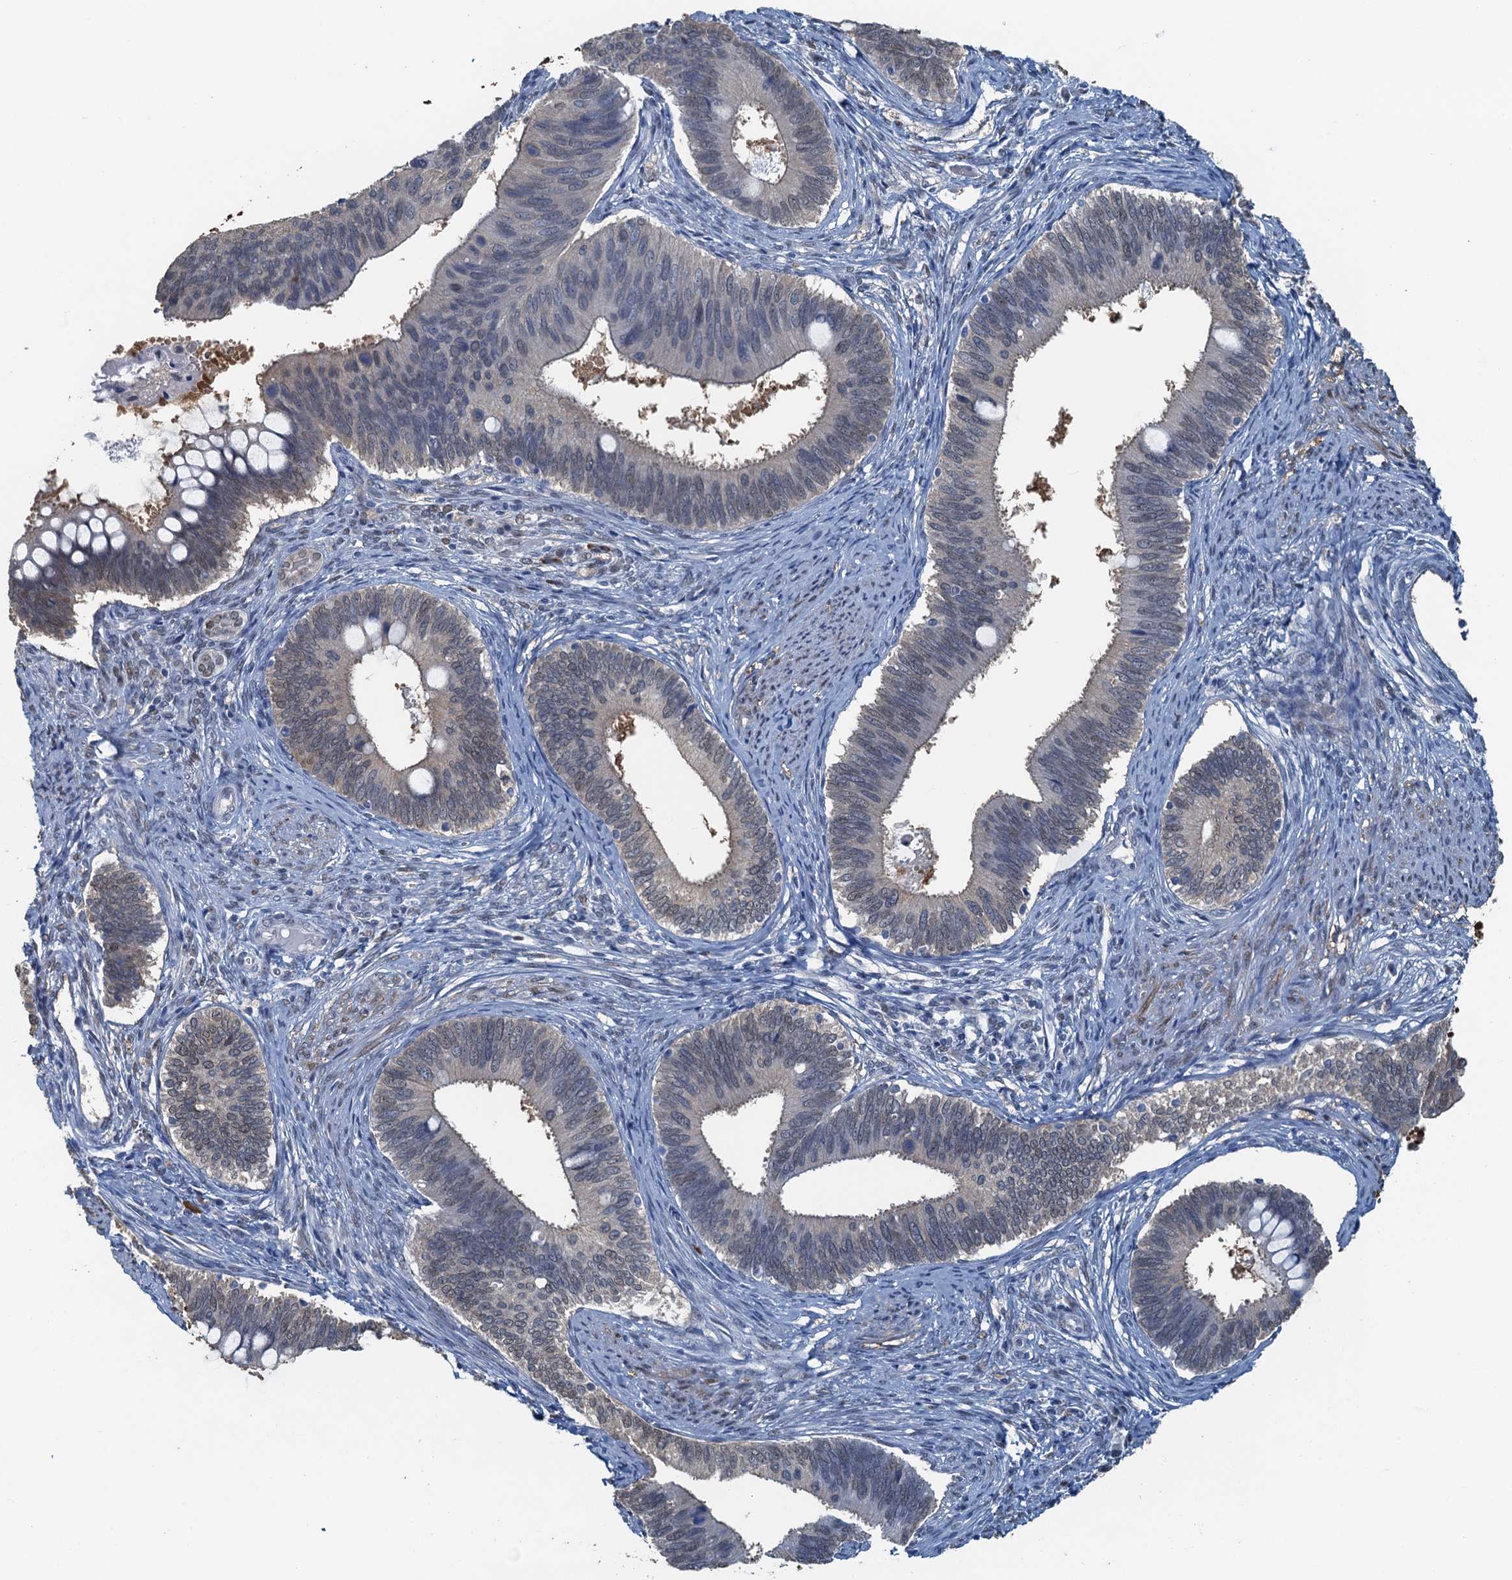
{"staining": {"intensity": "negative", "quantity": "none", "location": "none"}, "tissue": "cervical cancer", "cell_type": "Tumor cells", "image_type": "cancer", "snomed": [{"axis": "morphology", "description": "Adenocarcinoma, NOS"}, {"axis": "topography", "description": "Cervix"}], "caption": "This is a photomicrograph of IHC staining of adenocarcinoma (cervical), which shows no positivity in tumor cells. The staining is performed using DAB (3,3'-diaminobenzidine) brown chromogen with nuclei counter-stained in using hematoxylin.", "gene": "AHCY", "patient": {"sex": "female", "age": 42}}